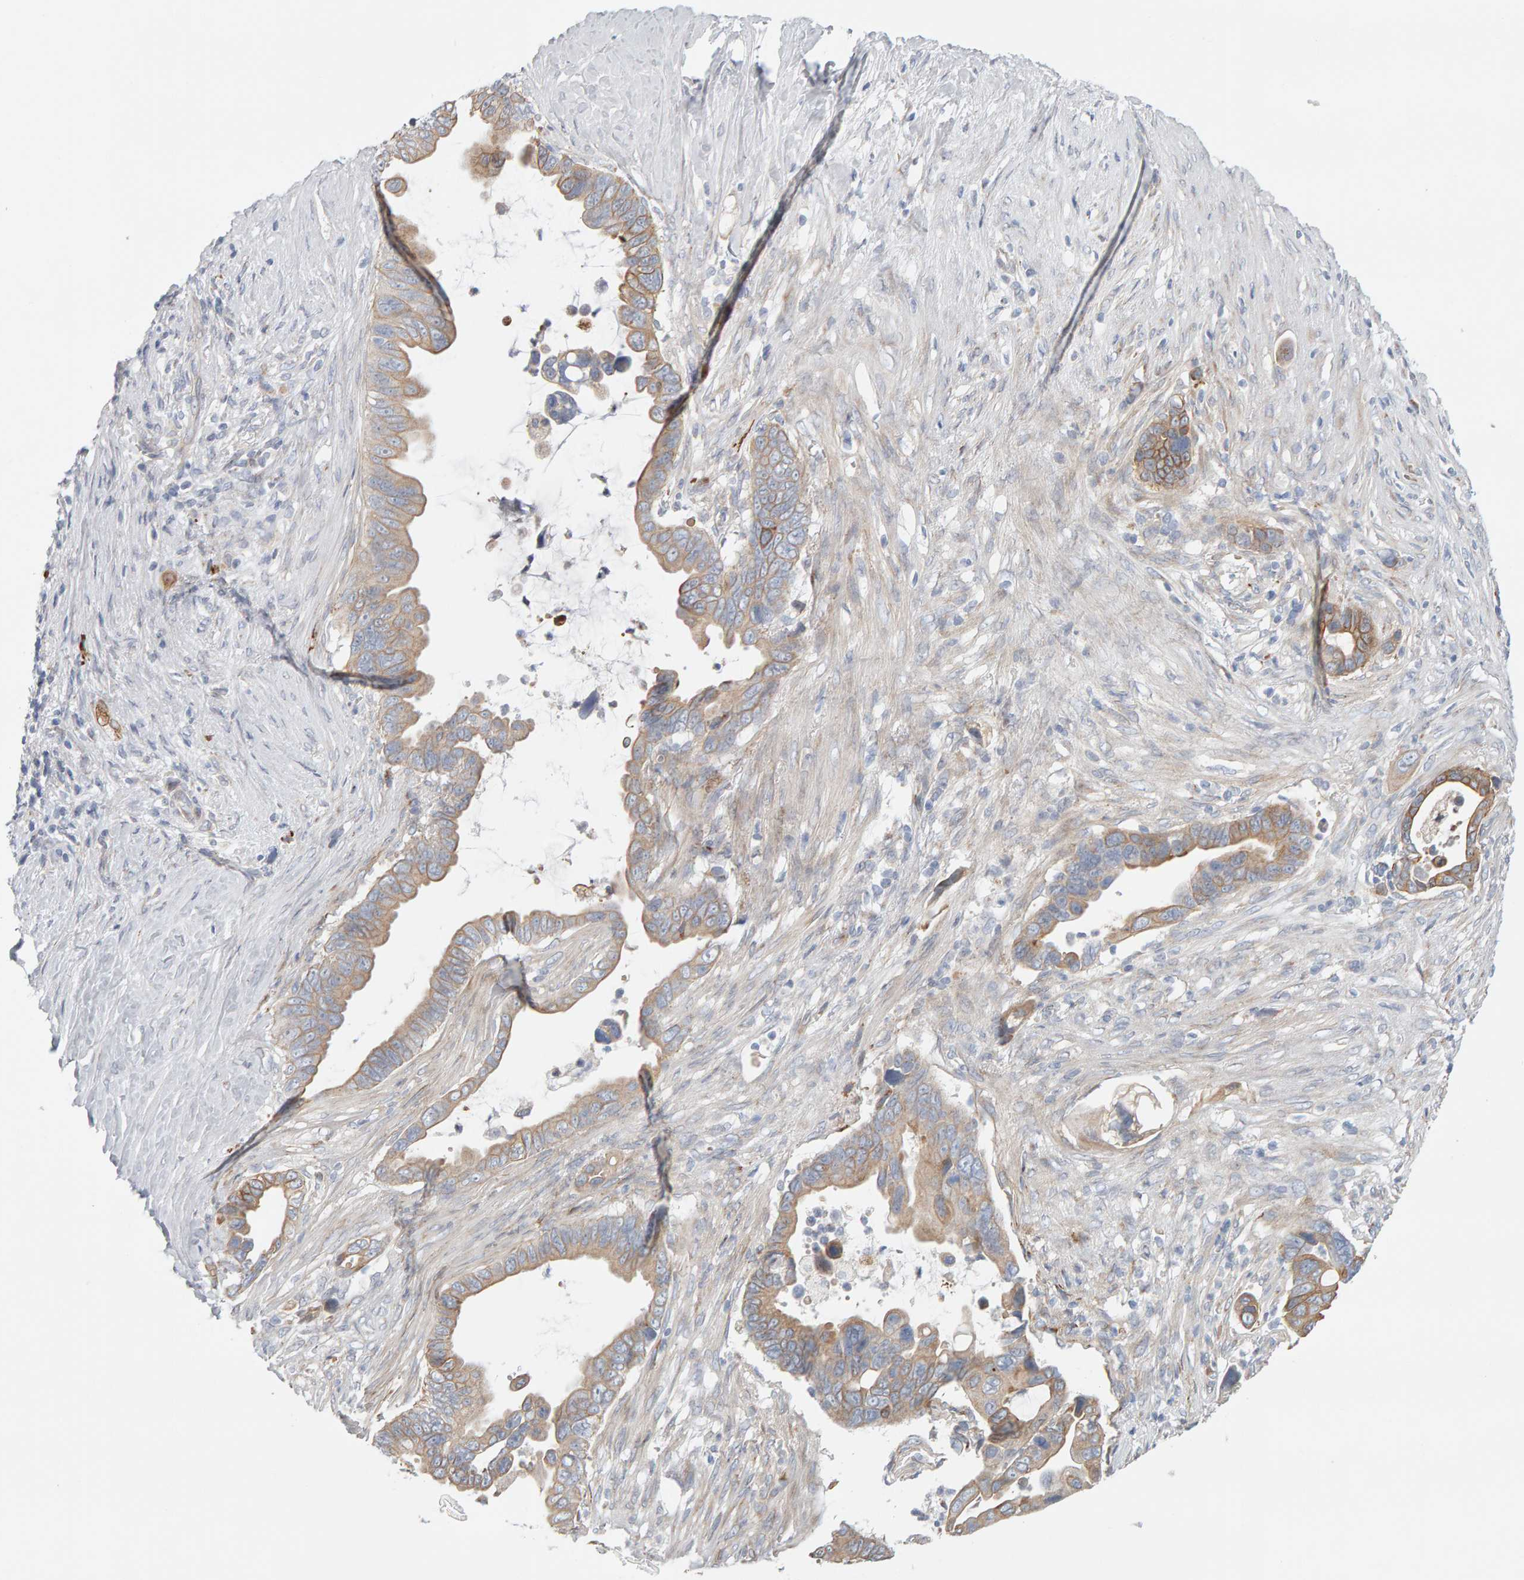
{"staining": {"intensity": "moderate", "quantity": ">75%", "location": "cytoplasmic/membranous"}, "tissue": "pancreatic cancer", "cell_type": "Tumor cells", "image_type": "cancer", "snomed": [{"axis": "morphology", "description": "Adenocarcinoma, NOS"}, {"axis": "topography", "description": "Pancreas"}], "caption": "A high-resolution photomicrograph shows IHC staining of pancreatic adenocarcinoma, which shows moderate cytoplasmic/membranous staining in approximately >75% of tumor cells.", "gene": "ENGASE", "patient": {"sex": "female", "age": 72}}